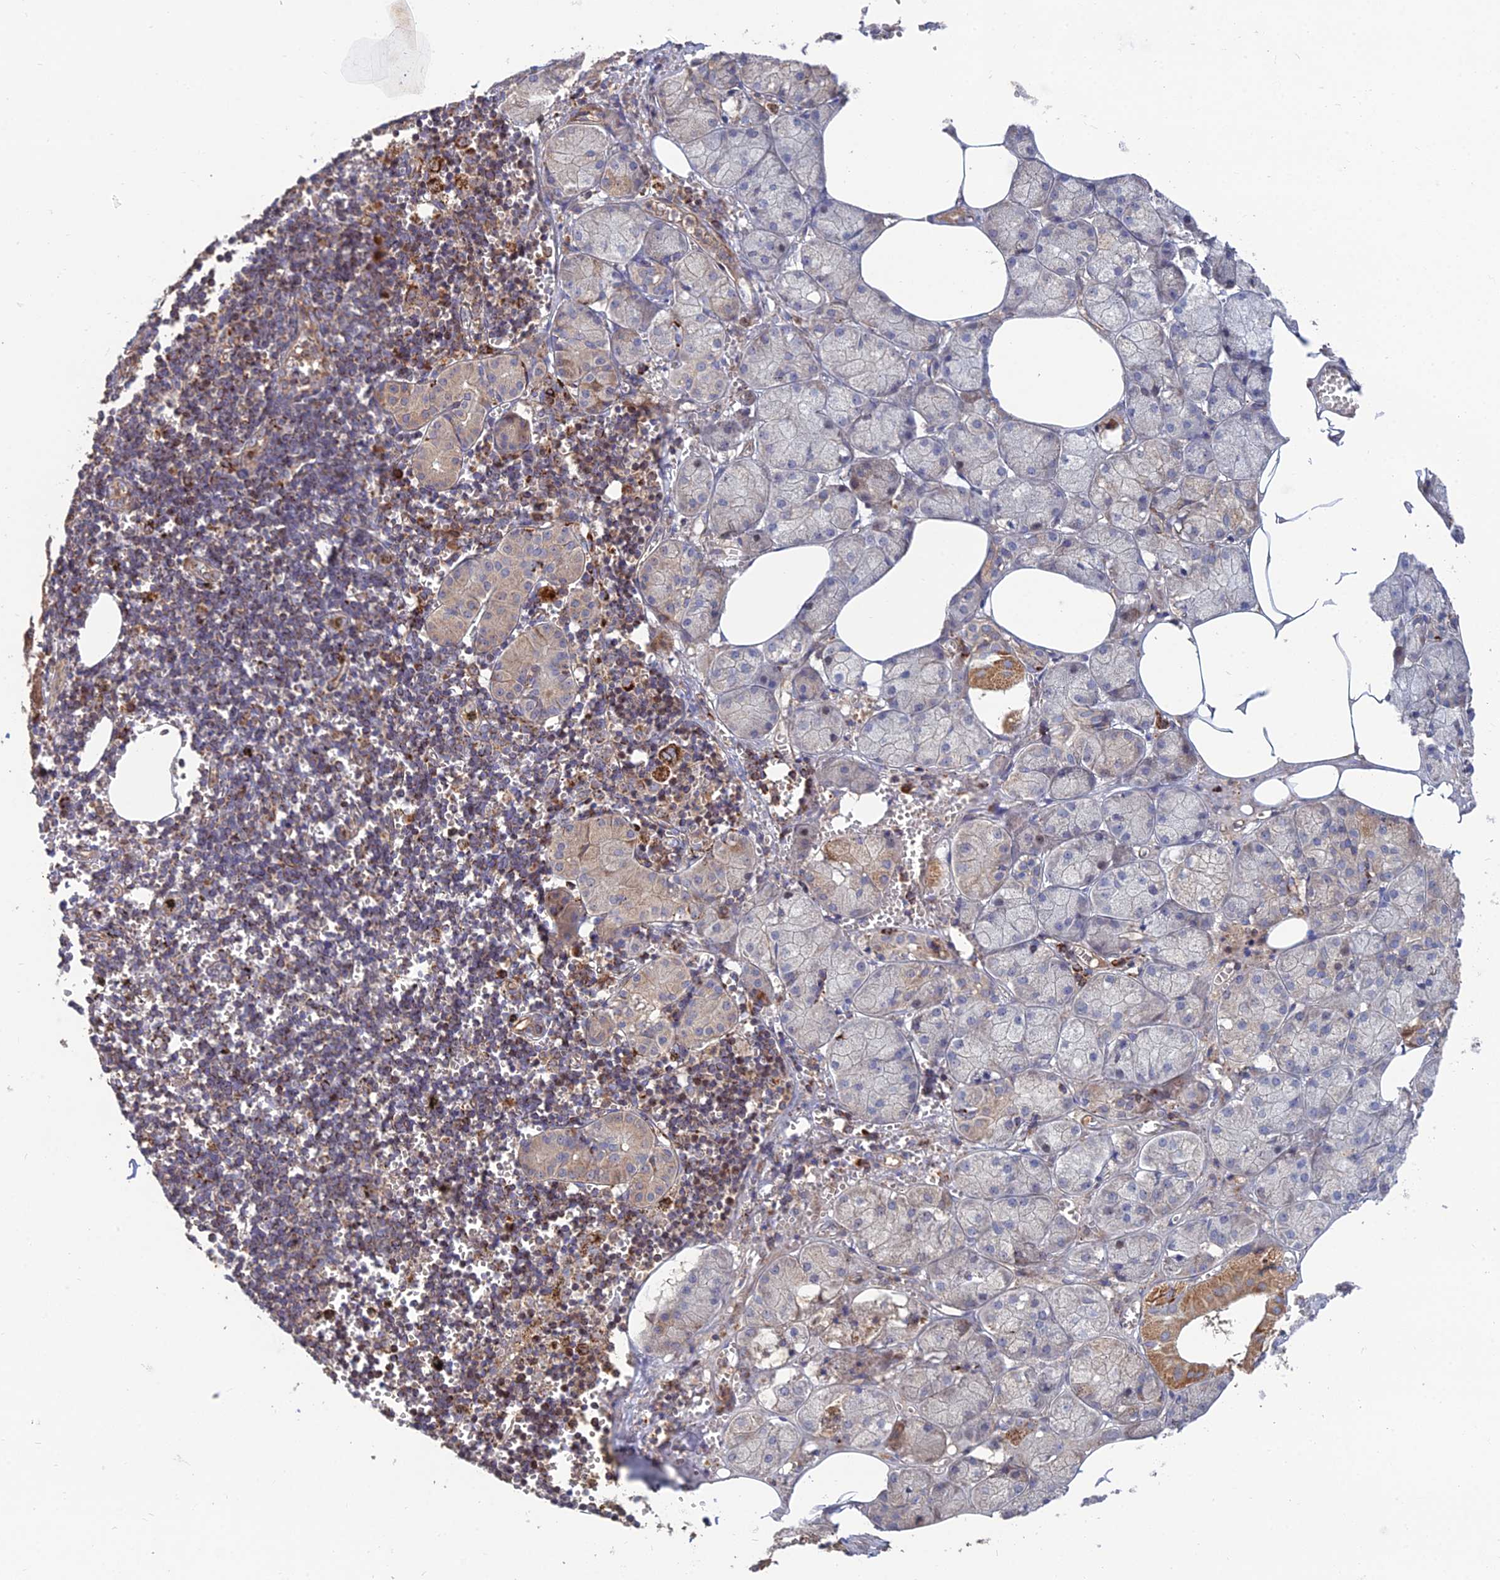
{"staining": {"intensity": "moderate", "quantity": "25%-75%", "location": "cytoplasmic/membranous"}, "tissue": "salivary gland", "cell_type": "Glandular cells", "image_type": "normal", "snomed": [{"axis": "morphology", "description": "Normal tissue, NOS"}, {"axis": "topography", "description": "Salivary gland"}], "caption": "IHC image of normal salivary gland stained for a protein (brown), which exhibits medium levels of moderate cytoplasmic/membranous positivity in approximately 25%-75% of glandular cells.", "gene": "RIC8B", "patient": {"sex": "male", "age": 62}}